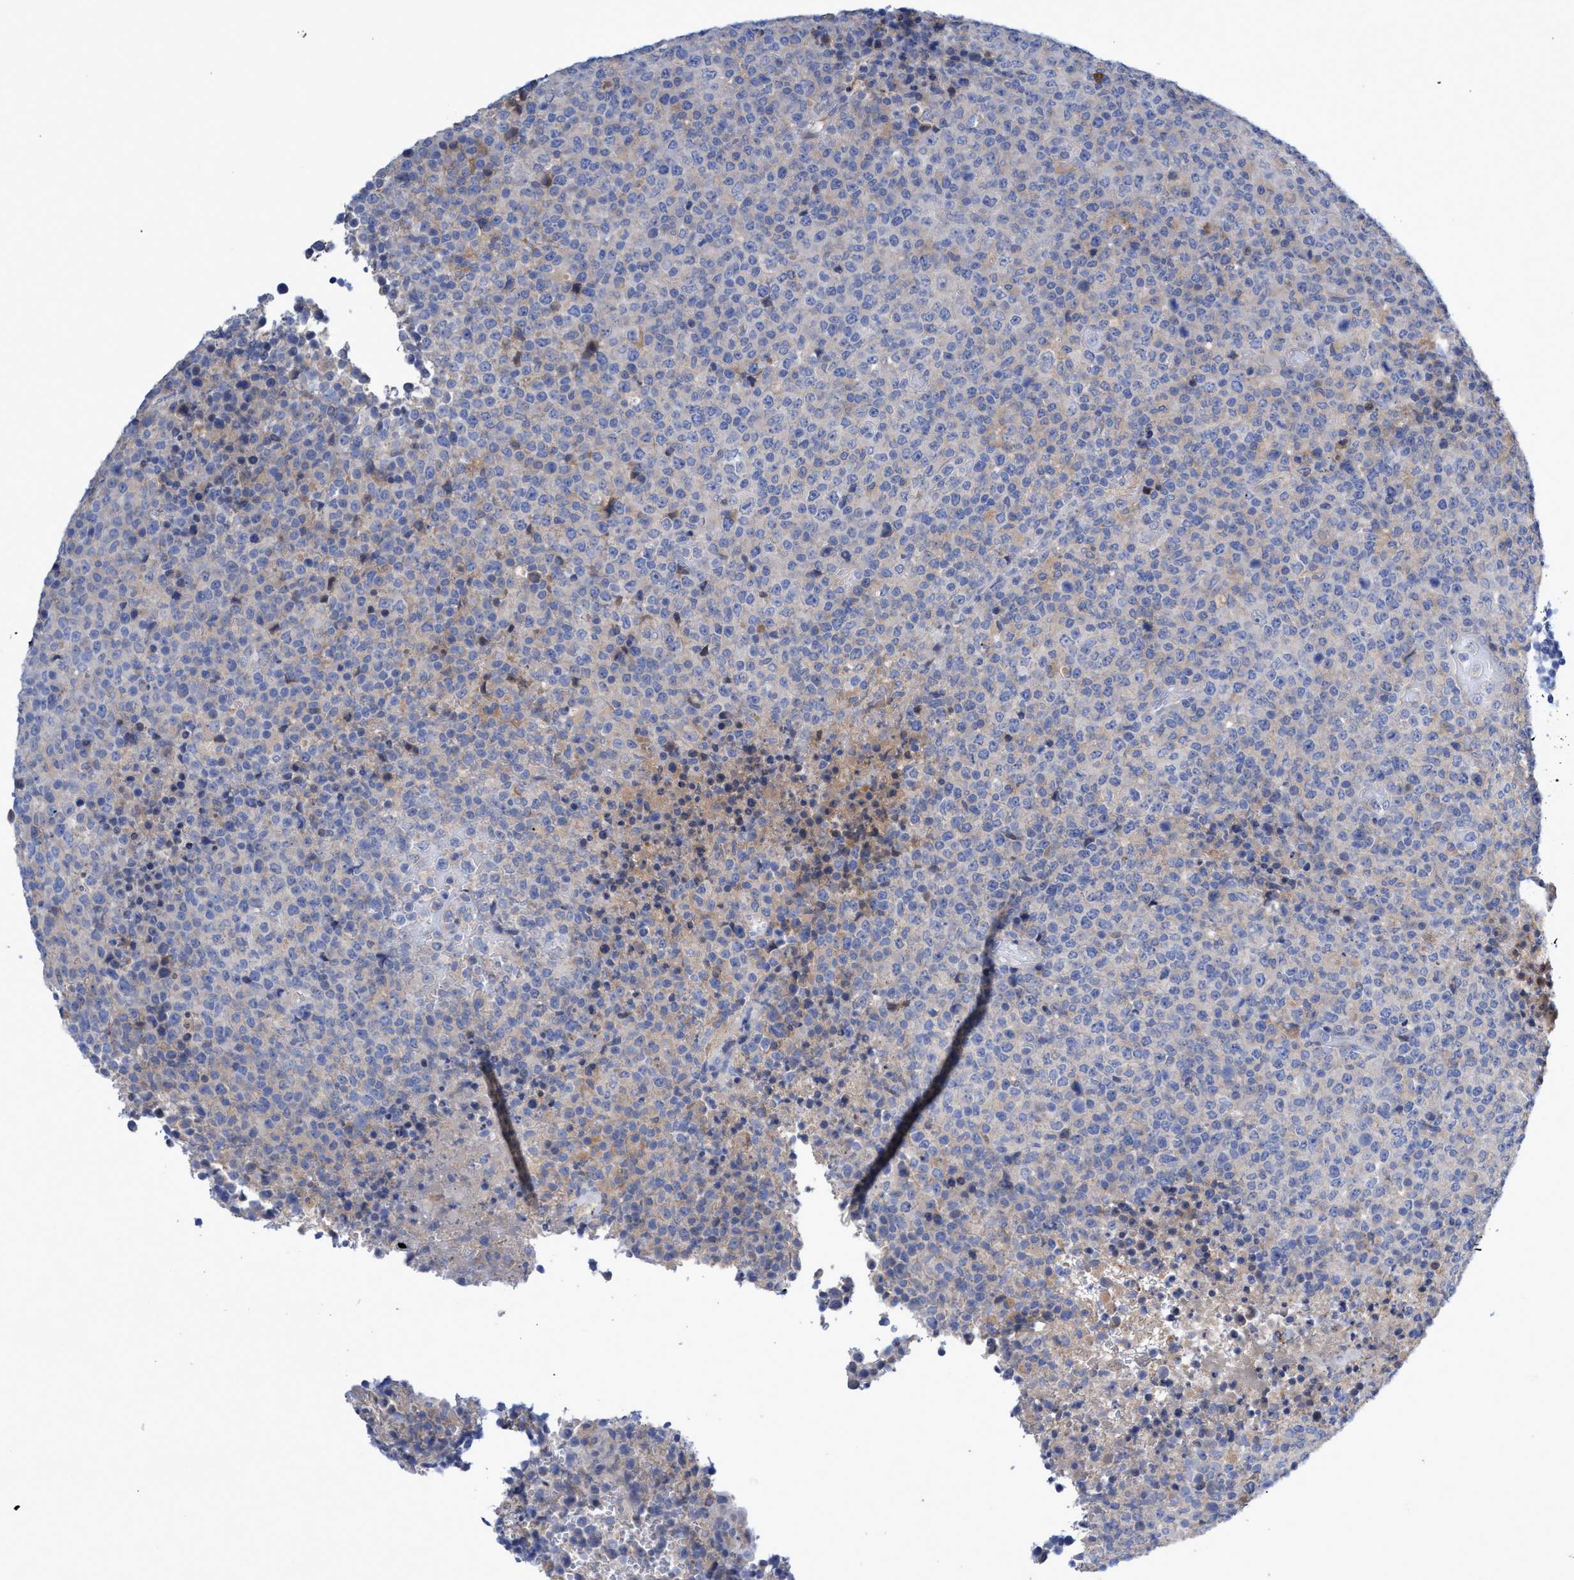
{"staining": {"intensity": "weak", "quantity": "<25%", "location": "cytoplasmic/membranous"}, "tissue": "lymphoma", "cell_type": "Tumor cells", "image_type": "cancer", "snomed": [{"axis": "morphology", "description": "Malignant lymphoma, non-Hodgkin's type, High grade"}, {"axis": "topography", "description": "Lymph node"}], "caption": "A high-resolution histopathology image shows immunohistochemistry staining of lymphoma, which displays no significant staining in tumor cells.", "gene": "SVEP1", "patient": {"sex": "male", "age": 13}}